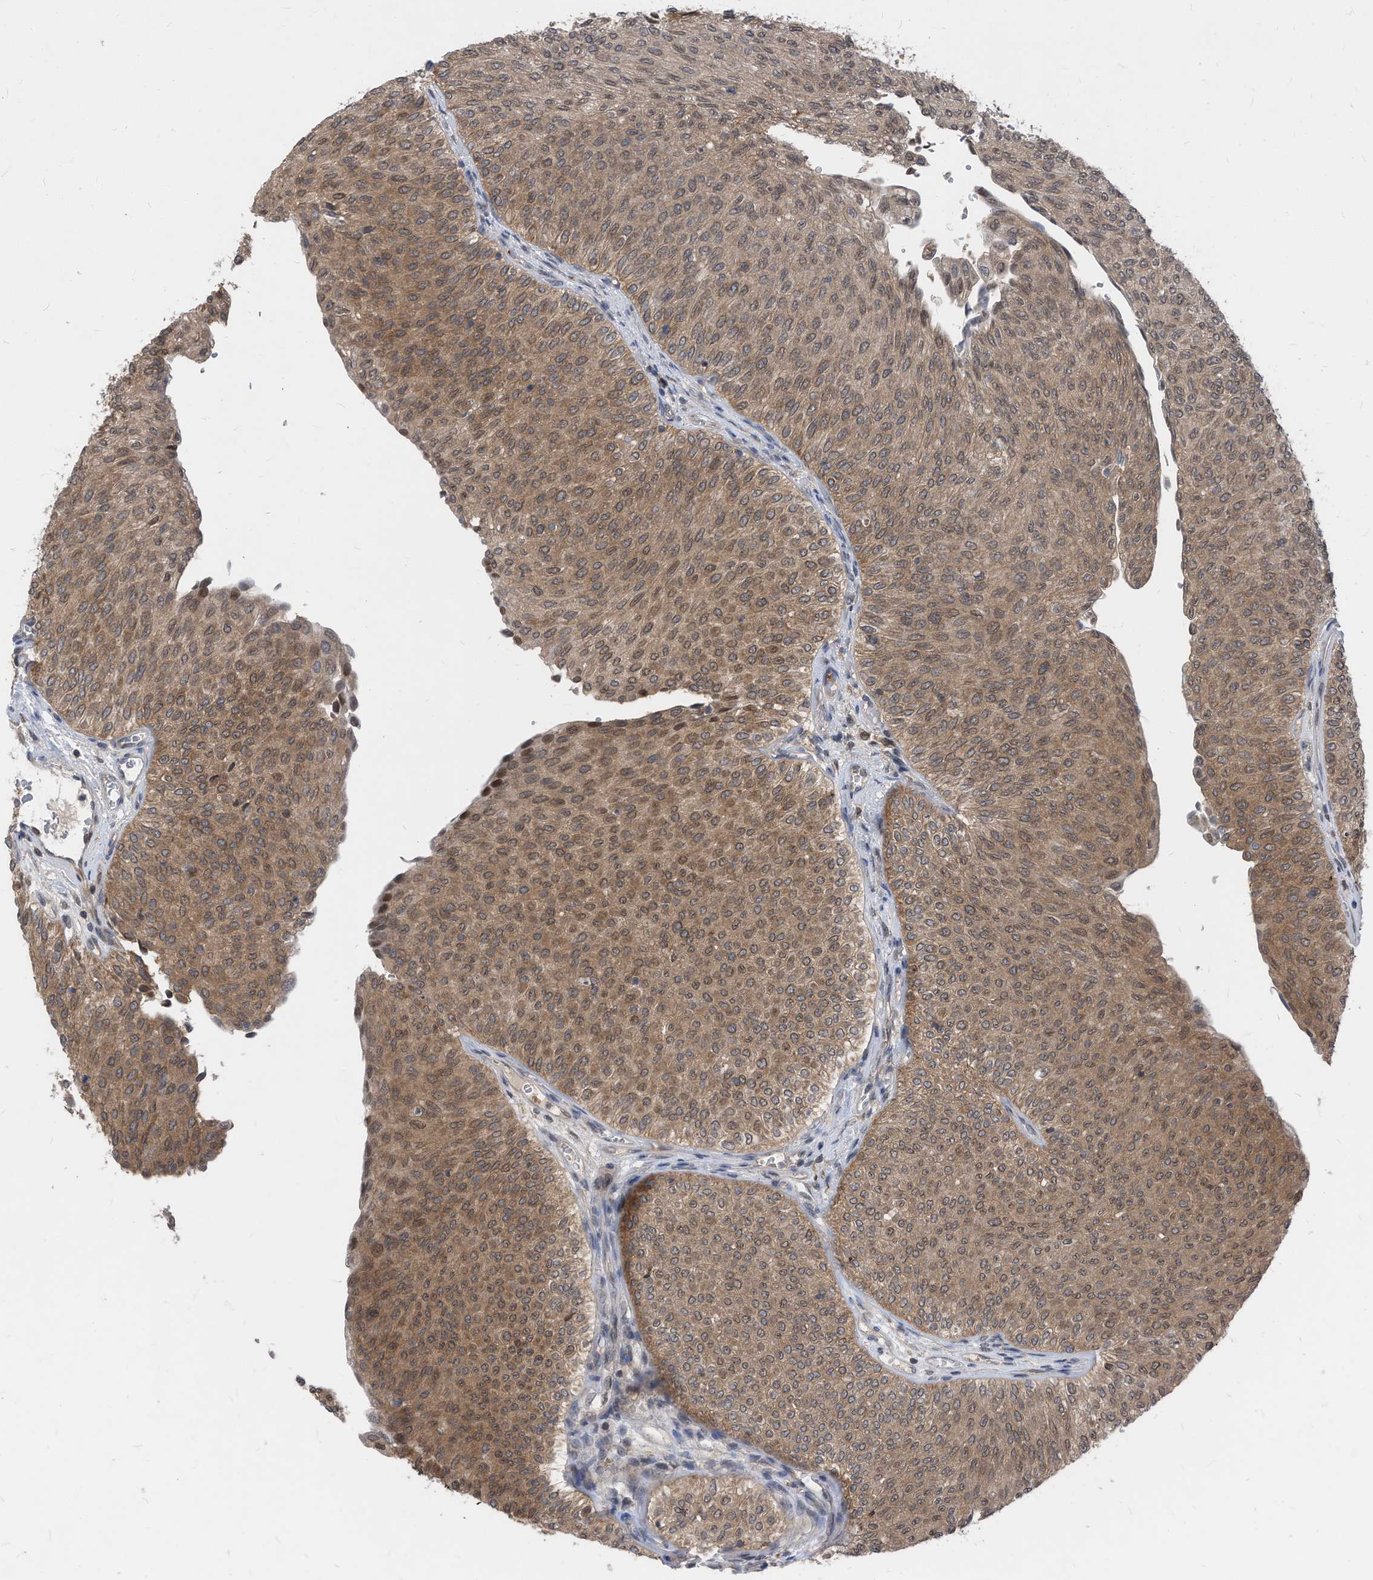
{"staining": {"intensity": "moderate", "quantity": ">75%", "location": "cytoplasmic/membranous,nuclear"}, "tissue": "urothelial cancer", "cell_type": "Tumor cells", "image_type": "cancer", "snomed": [{"axis": "morphology", "description": "Urothelial carcinoma, Low grade"}, {"axis": "topography", "description": "Urinary bladder"}], "caption": "A histopathology image of low-grade urothelial carcinoma stained for a protein exhibits moderate cytoplasmic/membranous and nuclear brown staining in tumor cells.", "gene": "KPNB1", "patient": {"sex": "male", "age": 78}}